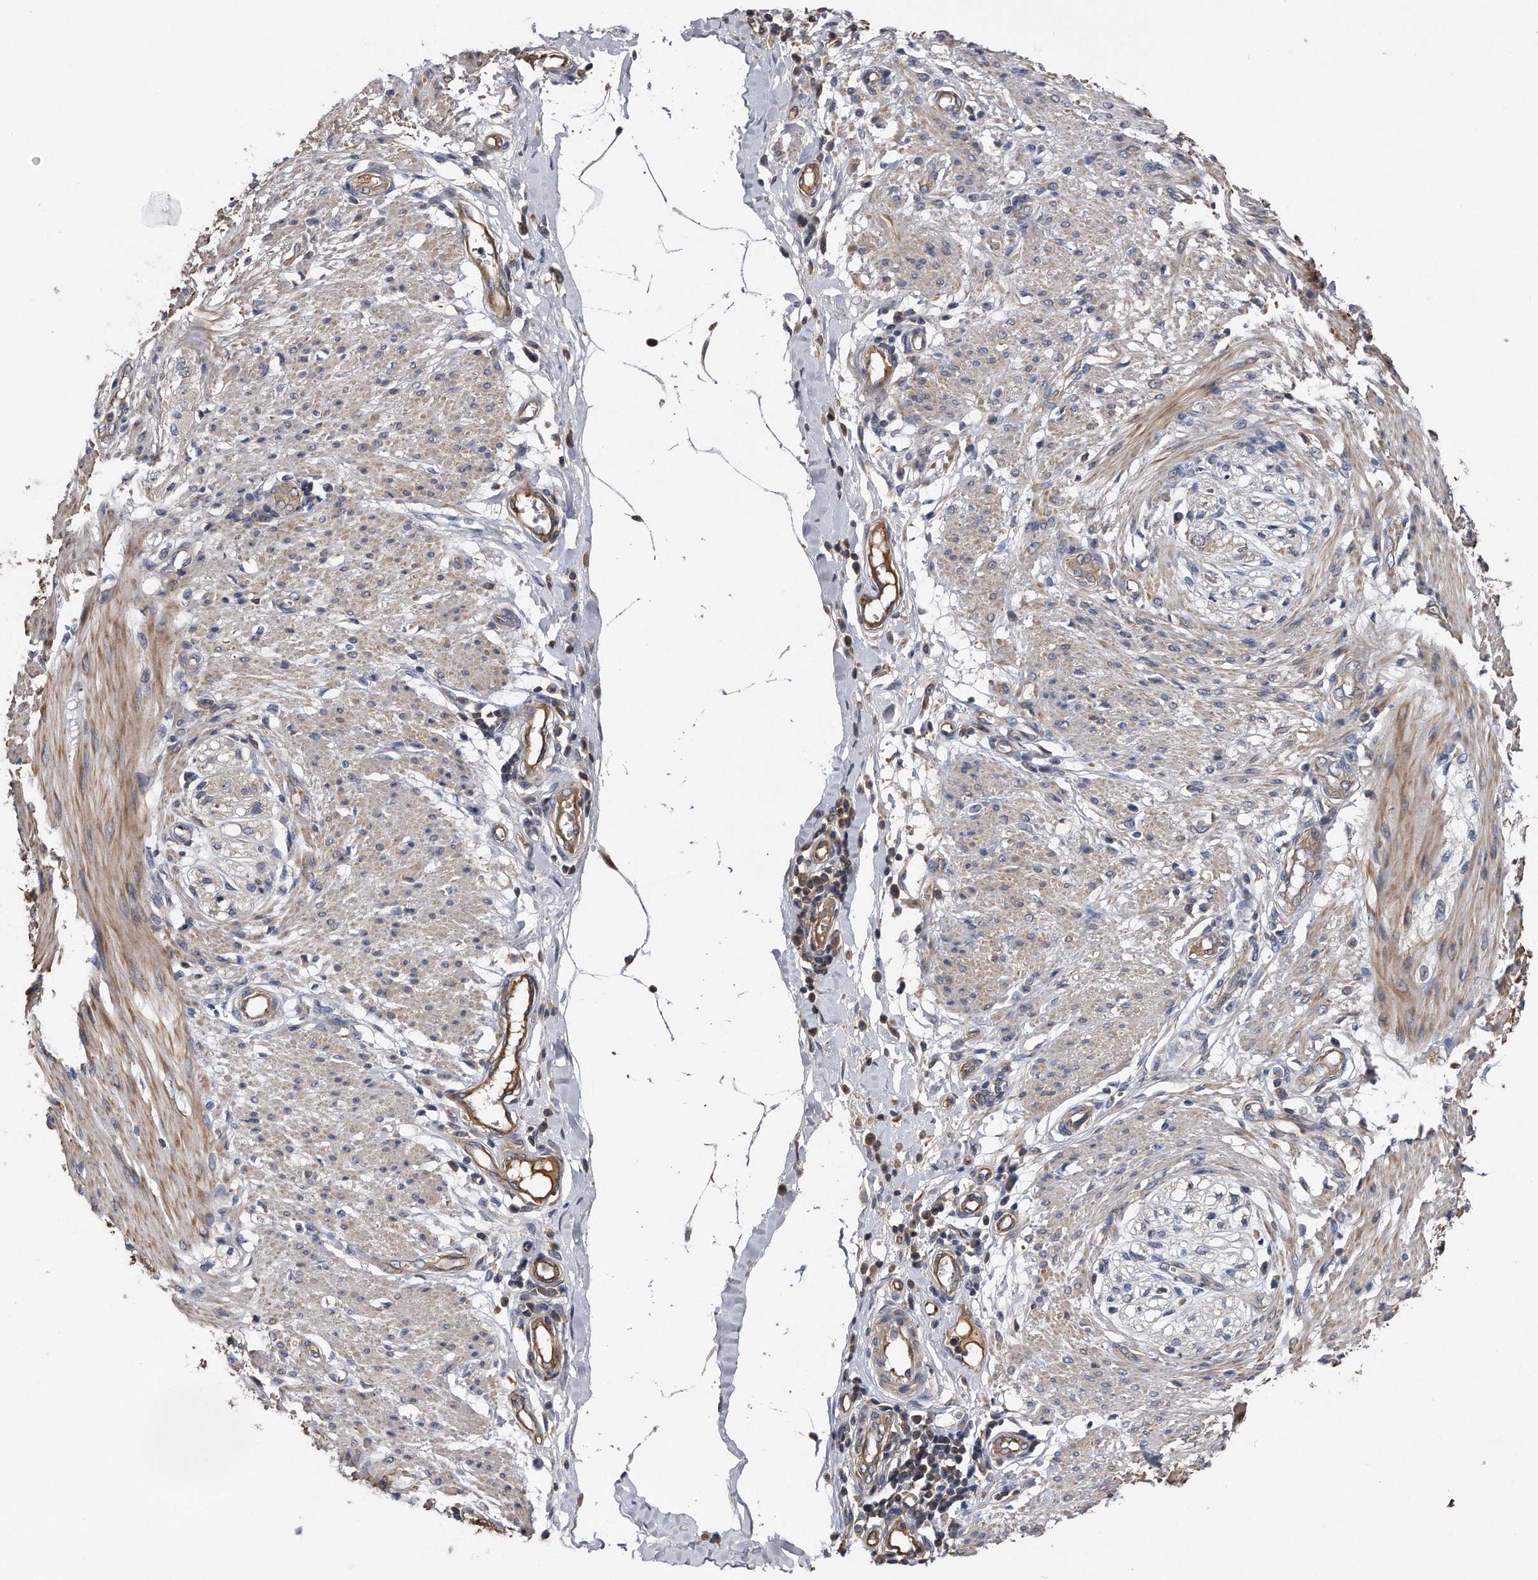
{"staining": {"intensity": "weak", "quantity": ">75%", "location": "cytoplasmic/membranous"}, "tissue": "smooth muscle", "cell_type": "Smooth muscle cells", "image_type": "normal", "snomed": [{"axis": "morphology", "description": "Normal tissue, NOS"}, {"axis": "morphology", "description": "Adenocarcinoma, NOS"}, {"axis": "topography", "description": "Colon"}, {"axis": "topography", "description": "Peripheral nerve tissue"}], "caption": "This micrograph shows immunohistochemistry (IHC) staining of normal smooth muscle, with low weak cytoplasmic/membranous staining in approximately >75% of smooth muscle cells.", "gene": "KCND3", "patient": {"sex": "male", "age": 14}}